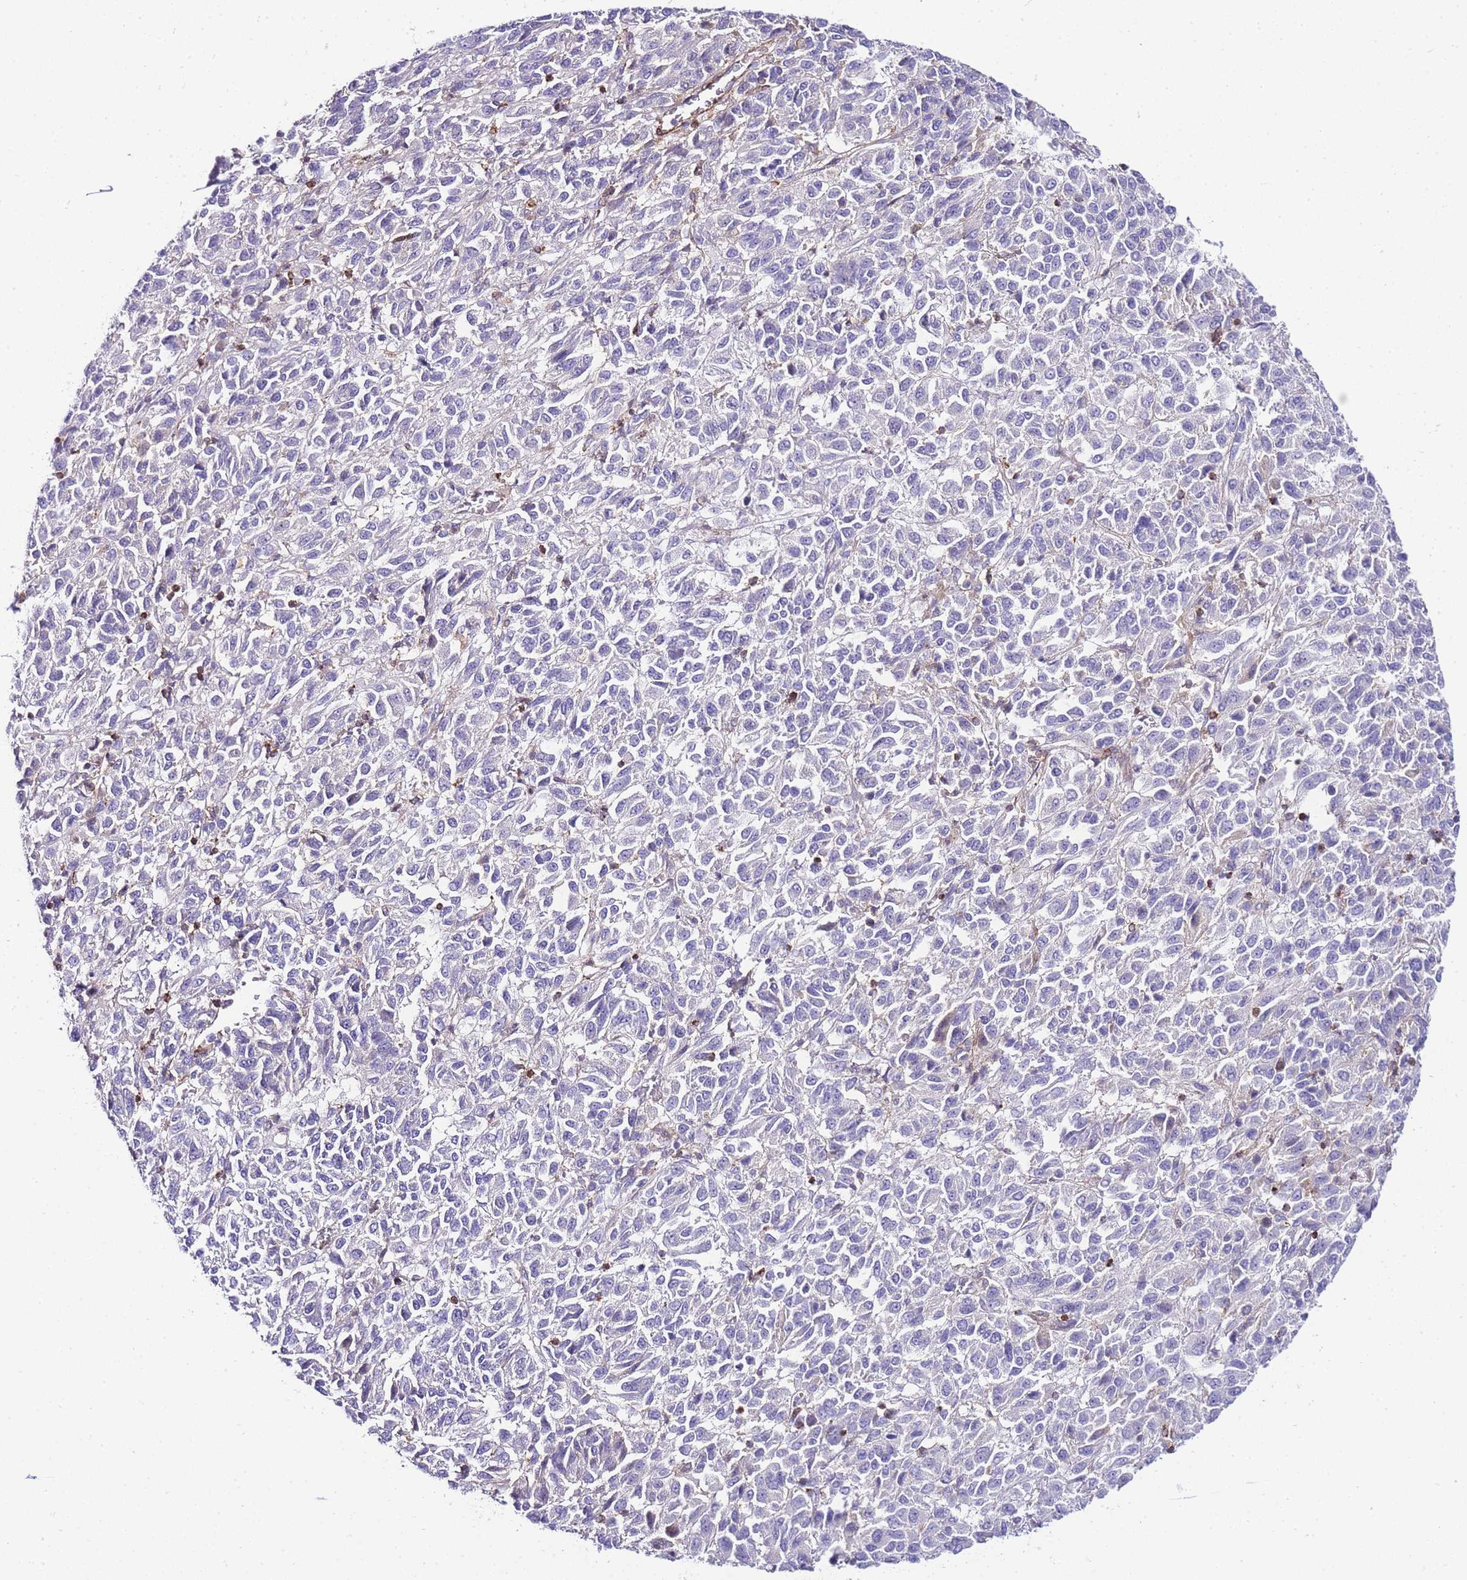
{"staining": {"intensity": "negative", "quantity": "none", "location": "none"}, "tissue": "melanoma", "cell_type": "Tumor cells", "image_type": "cancer", "snomed": [{"axis": "morphology", "description": "Malignant melanoma, Metastatic site"}, {"axis": "topography", "description": "Lung"}], "caption": "Micrograph shows no protein staining in tumor cells of malignant melanoma (metastatic site) tissue. (IHC, brightfield microscopy, high magnification).", "gene": "FBN3", "patient": {"sex": "male", "age": 64}}